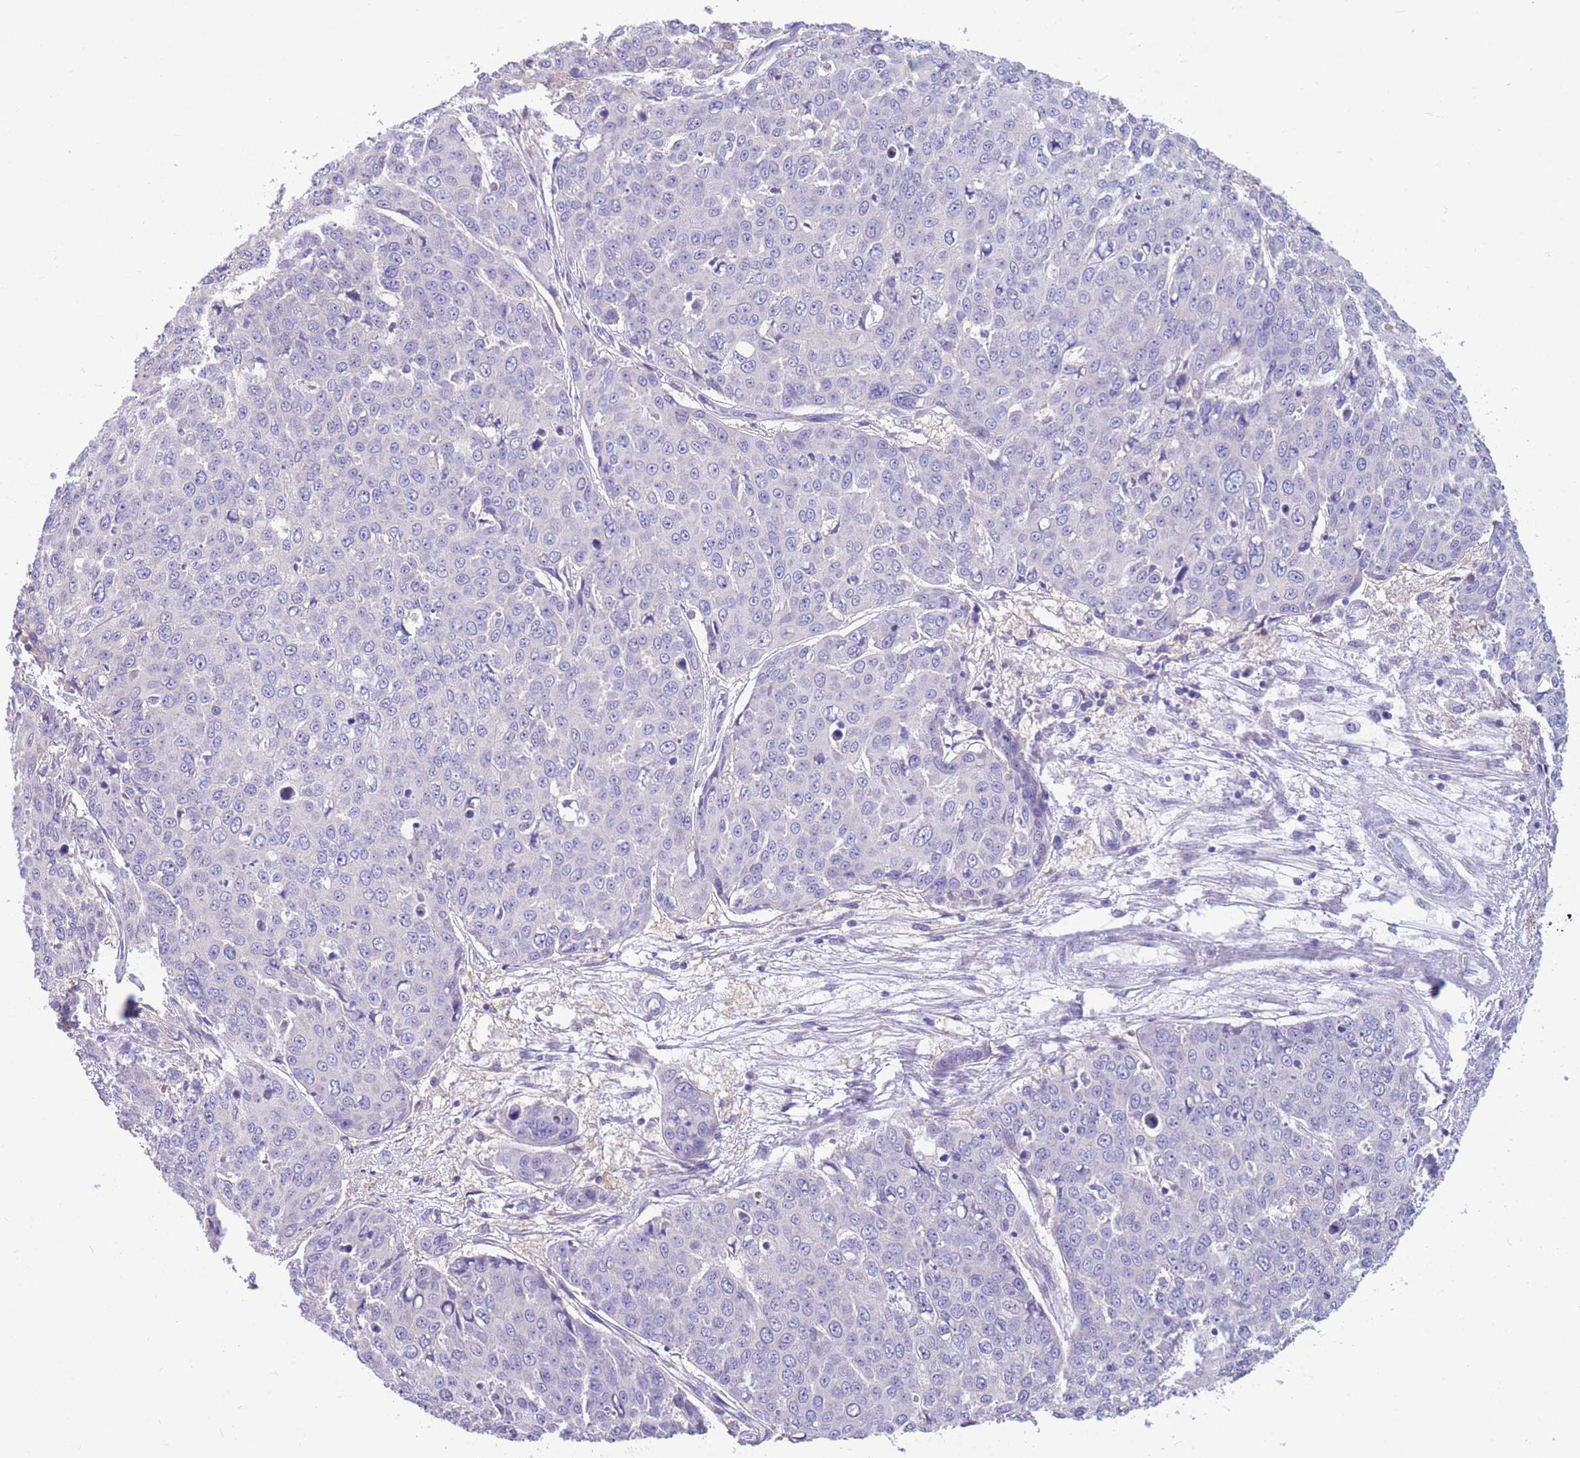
{"staining": {"intensity": "negative", "quantity": "none", "location": "none"}, "tissue": "skin cancer", "cell_type": "Tumor cells", "image_type": "cancer", "snomed": [{"axis": "morphology", "description": "Squamous cell carcinoma, NOS"}, {"axis": "topography", "description": "Skin"}], "caption": "Squamous cell carcinoma (skin) stained for a protein using immunohistochemistry (IHC) displays no expression tumor cells.", "gene": "DHRS11", "patient": {"sex": "male", "age": 71}}